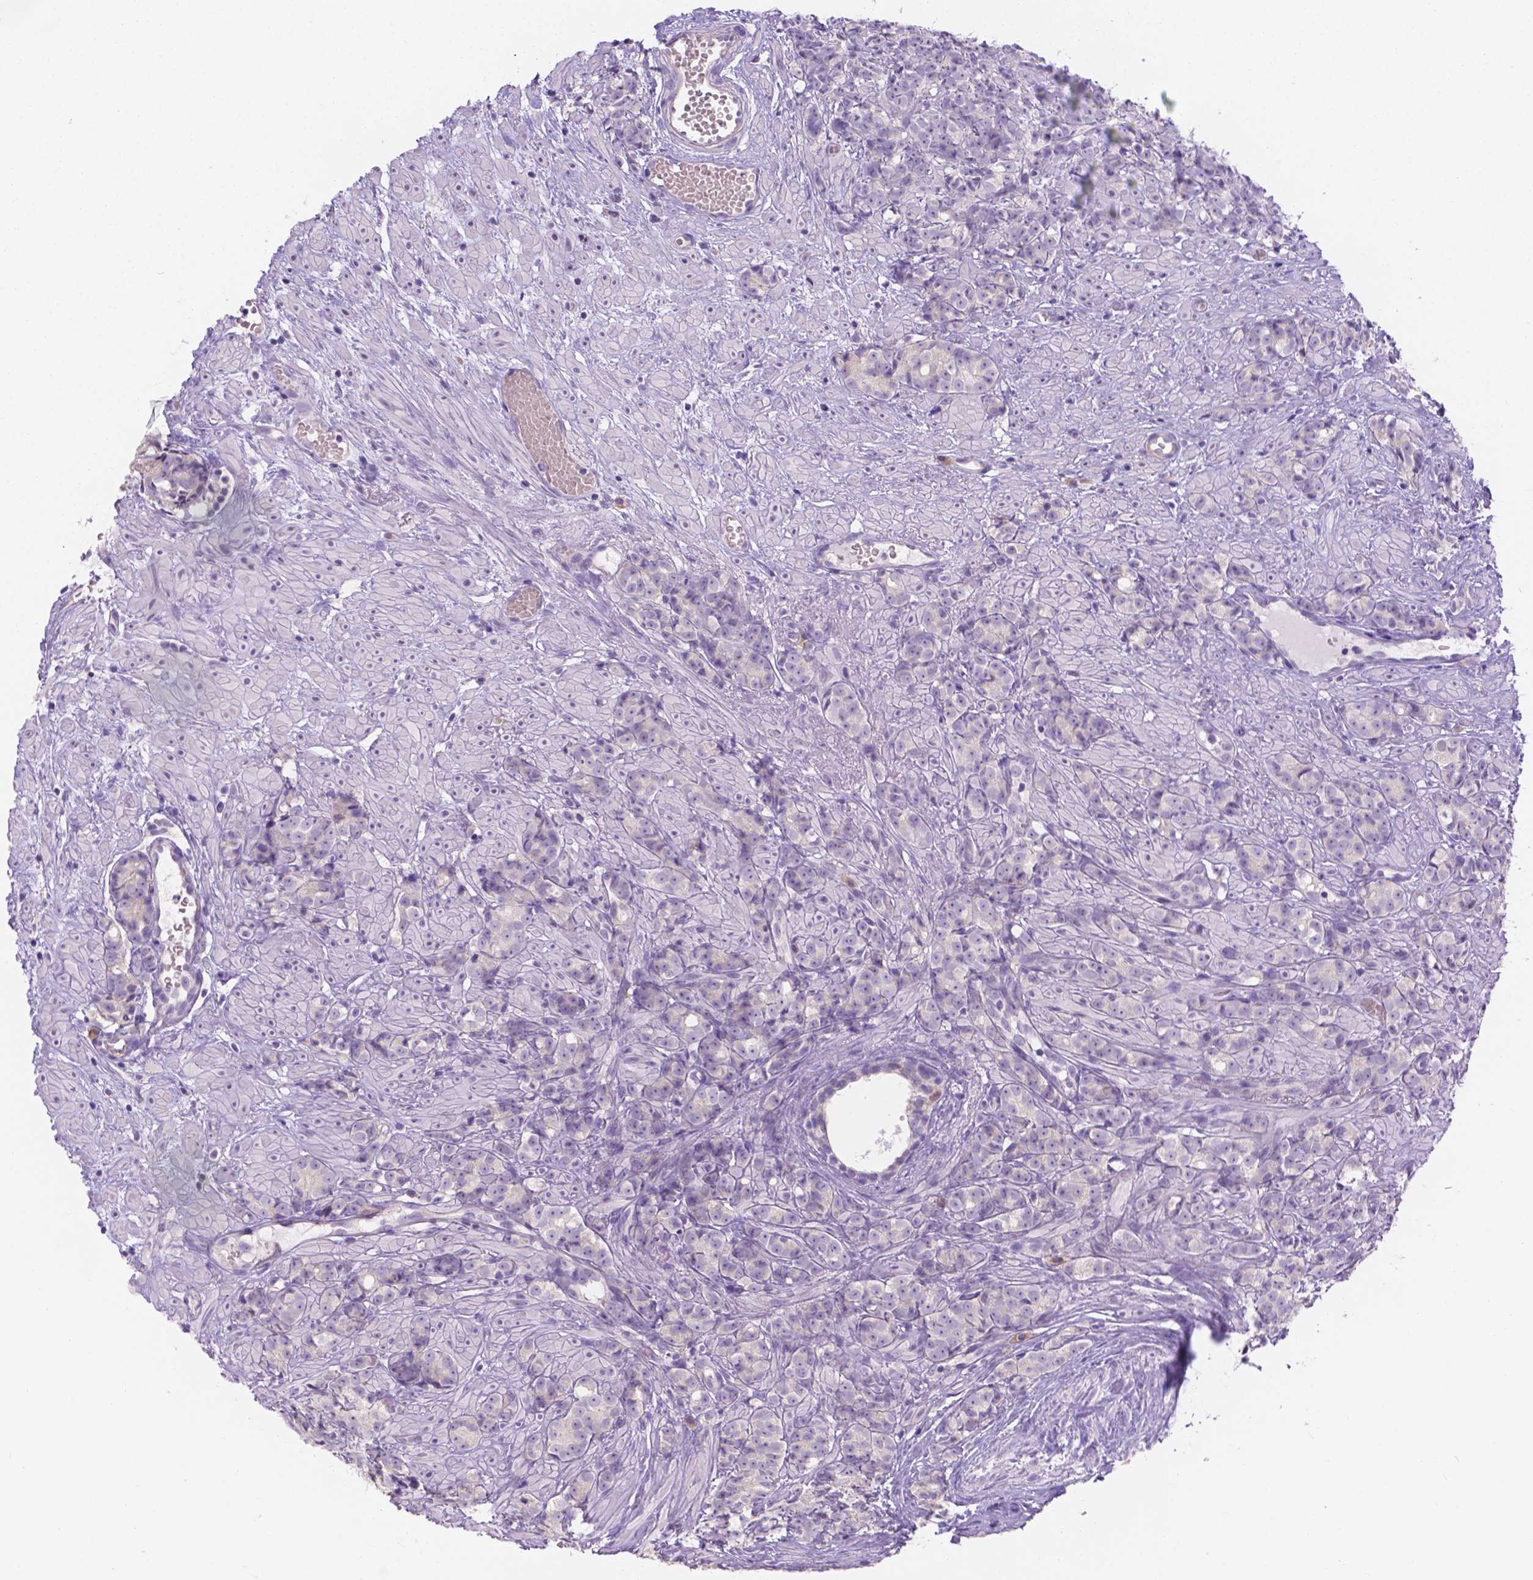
{"staining": {"intensity": "negative", "quantity": "none", "location": "none"}, "tissue": "prostate cancer", "cell_type": "Tumor cells", "image_type": "cancer", "snomed": [{"axis": "morphology", "description": "Adenocarcinoma, High grade"}, {"axis": "topography", "description": "Prostate"}], "caption": "Immunohistochemistry (IHC) photomicrograph of neoplastic tissue: human prostate high-grade adenocarcinoma stained with DAB reveals no significant protein positivity in tumor cells. (DAB immunohistochemistry with hematoxylin counter stain).", "gene": "CD96", "patient": {"sex": "male", "age": 81}}